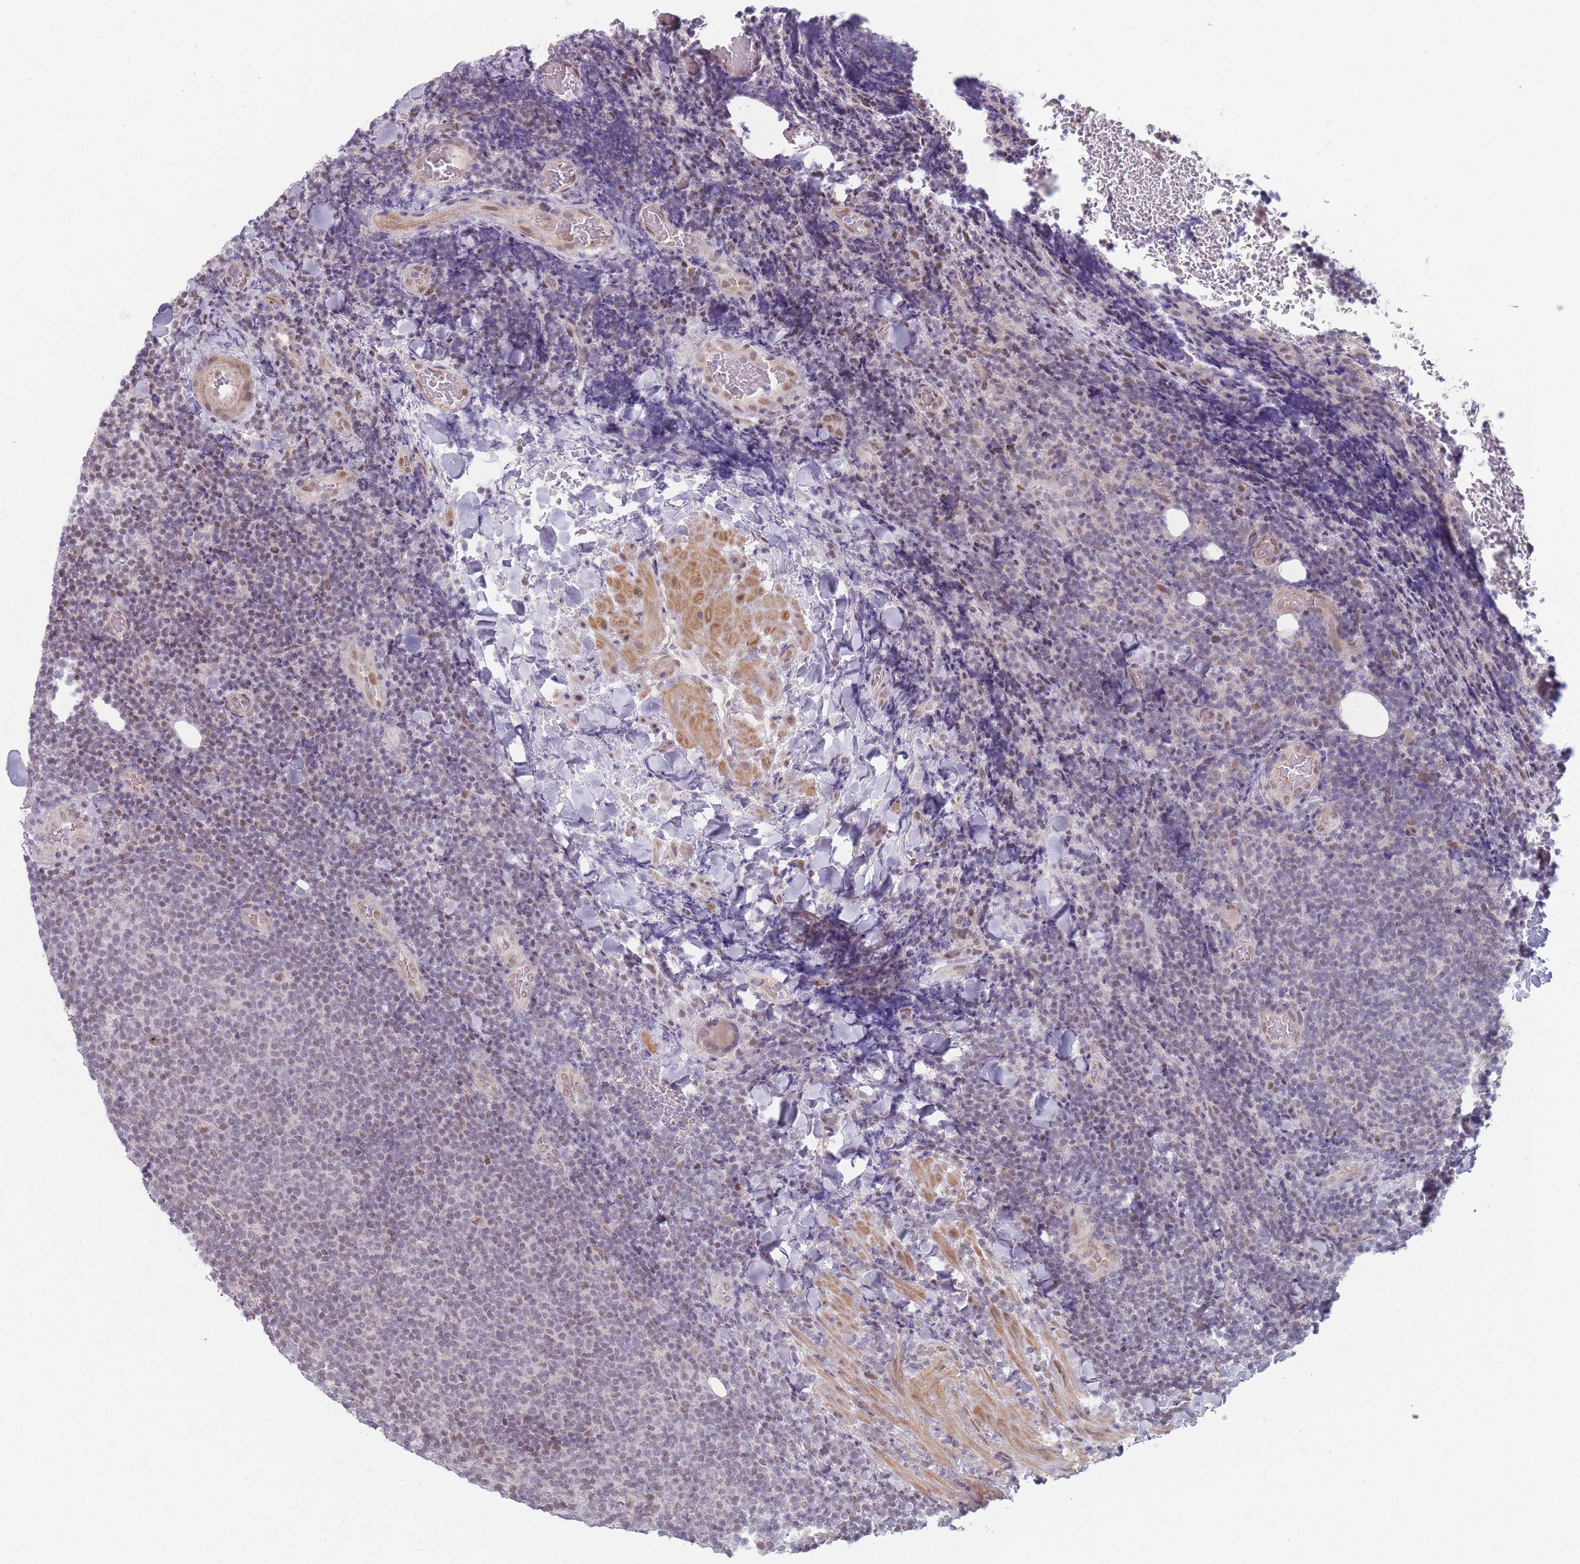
{"staining": {"intensity": "weak", "quantity": "25%-75%", "location": "nuclear"}, "tissue": "lymphoma", "cell_type": "Tumor cells", "image_type": "cancer", "snomed": [{"axis": "morphology", "description": "Malignant lymphoma, non-Hodgkin's type, Low grade"}, {"axis": "topography", "description": "Lymph node"}], "caption": "This is an image of IHC staining of lymphoma, which shows weak positivity in the nuclear of tumor cells.", "gene": "SH3BGRL2", "patient": {"sex": "male", "age": 66}}